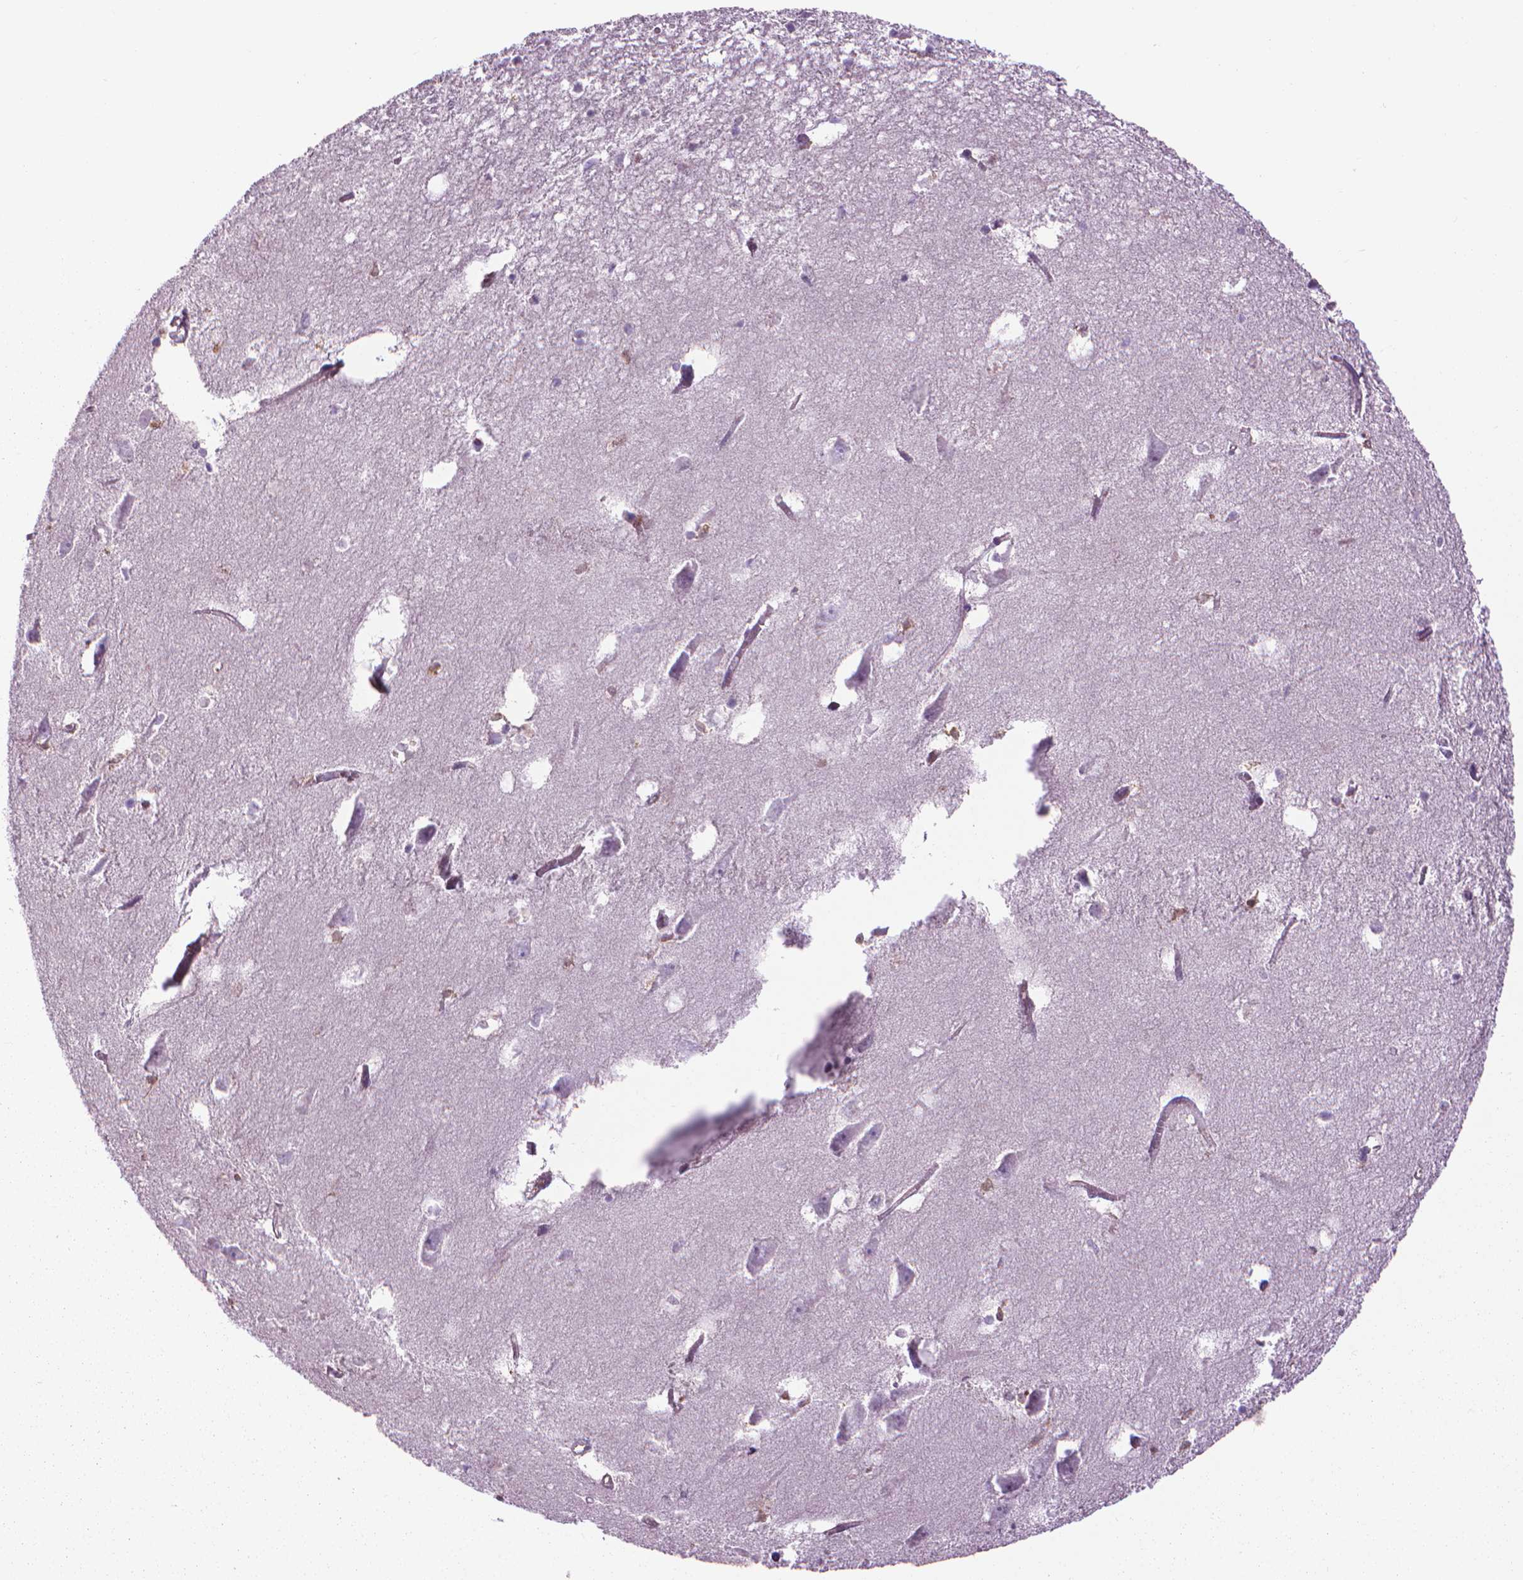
{"staining": {"intensity": "negative", "quantity": "none", "location": "none"}, "tissue": "hippocampus", "cell_type": "Glial cells", "image_type": "normal", "snomed": [{"axis": "morphology", "description": "Normal tissue, NOS"}, {"axis": "topography", "description": "Lateral ventricle wall"}, {"axis": "topography", "description": "Hippocampus"}], "caption": "This is an immunohistochemistry micrograph of unremarkable human hippocampus. There is no staining in glial cells.", "gene": "CORO1B", "patient": {"sex": "female", "age": 63}}